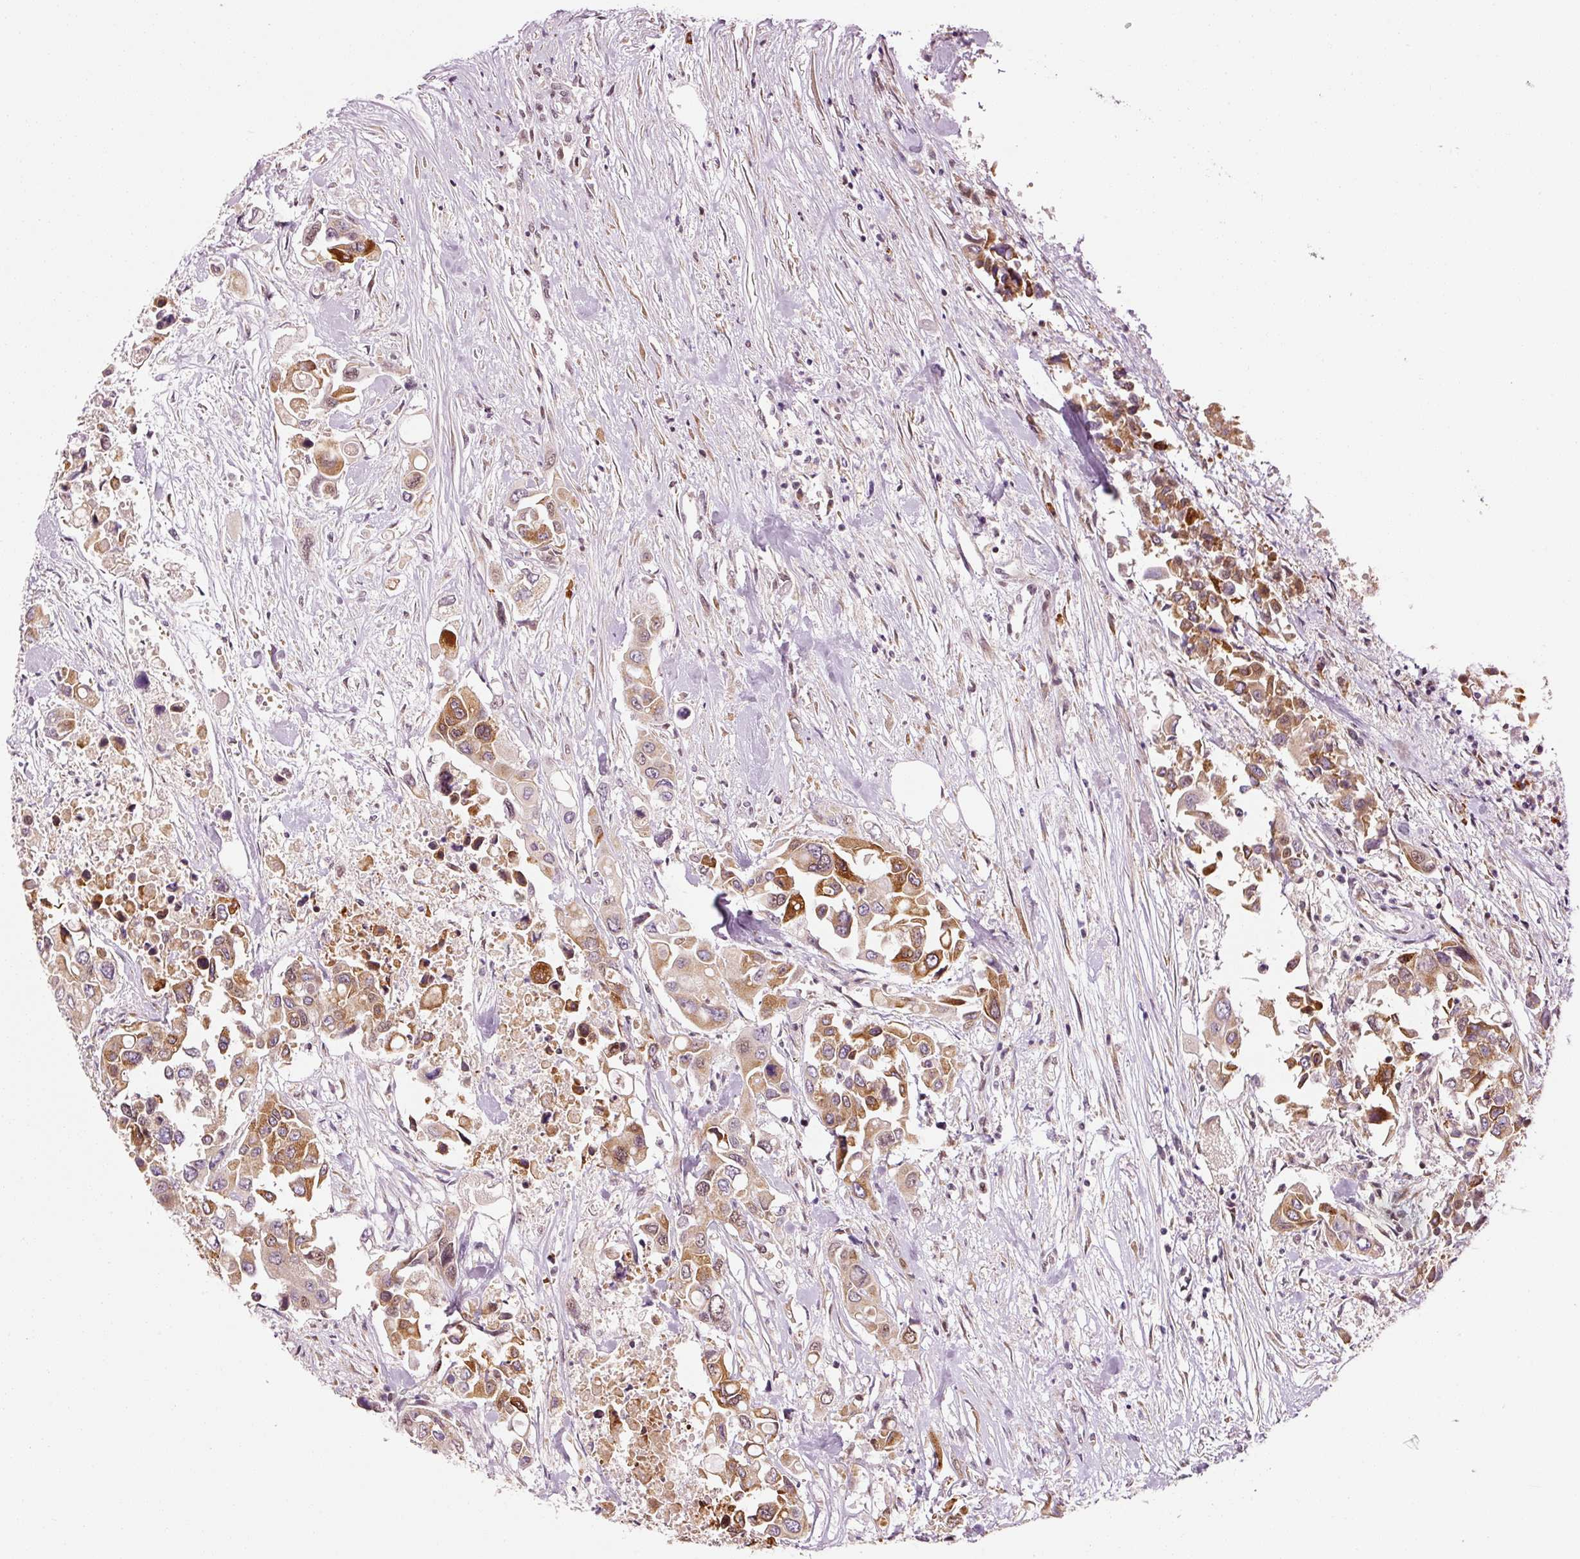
{"staining": {"intensity": "moderate", "quantity": ">75%", "location": "cytoplasmic/membranous"}, "tissue": "colorectal cancer", "cell_type": "Tumor cells", "image_type": "cancer", "snomed": [{"axis": "morphology", "description": "Adenocarcinoma, NOS"}, {"axis": "topography", "description": "Colon"}], "caption": "A medium amount of moderate cytoplasmic/membranous expression is present in about >75% of tumor cells in colorectal adenocarcinoma tissue.", "gene": "ANKRD20A1", "patient": {"sex": "male", "age": 77}}